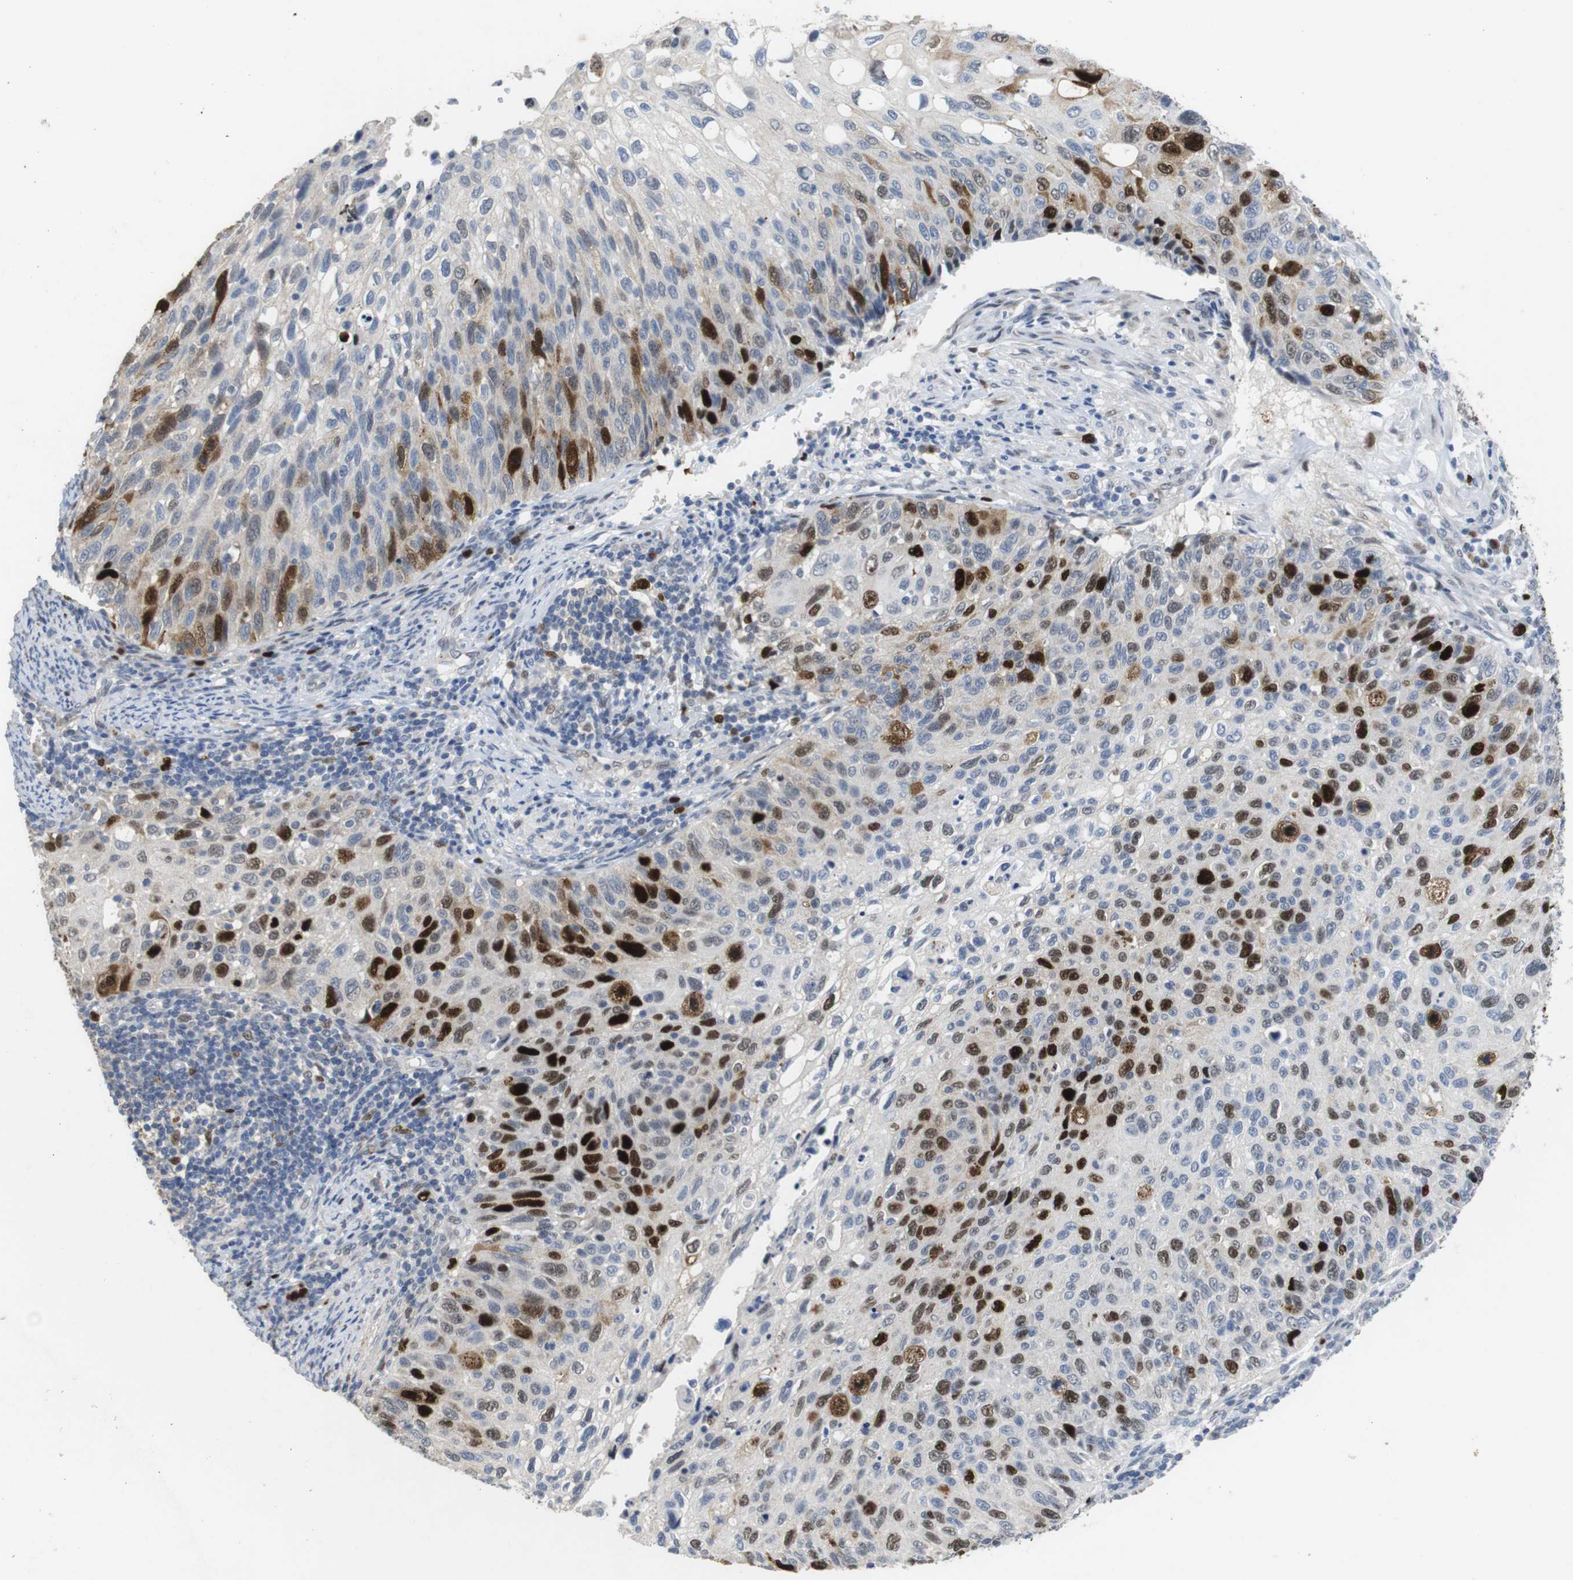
{"staining": {"intensity": "strong", "quantity": "25%-75%", "location": "nuclear"}, "tissue": "cervical cancer", "cell_type": "Tumor cells", "image_type": "cancer", "snomed": [{"axis": "morphology", "description": "Squamous cell carcinoma, NOS"}, {"axis": "topography", "description": "Cervix"}], "caption": "Cervical cancer stained for a protein demonstrates strong nuclear positivity in tumor cells. (Brightfield microscopy of DAB IHC at high magnification).", "gene": "KPNA2", "patient": {"sex": "female", "age": 70}}